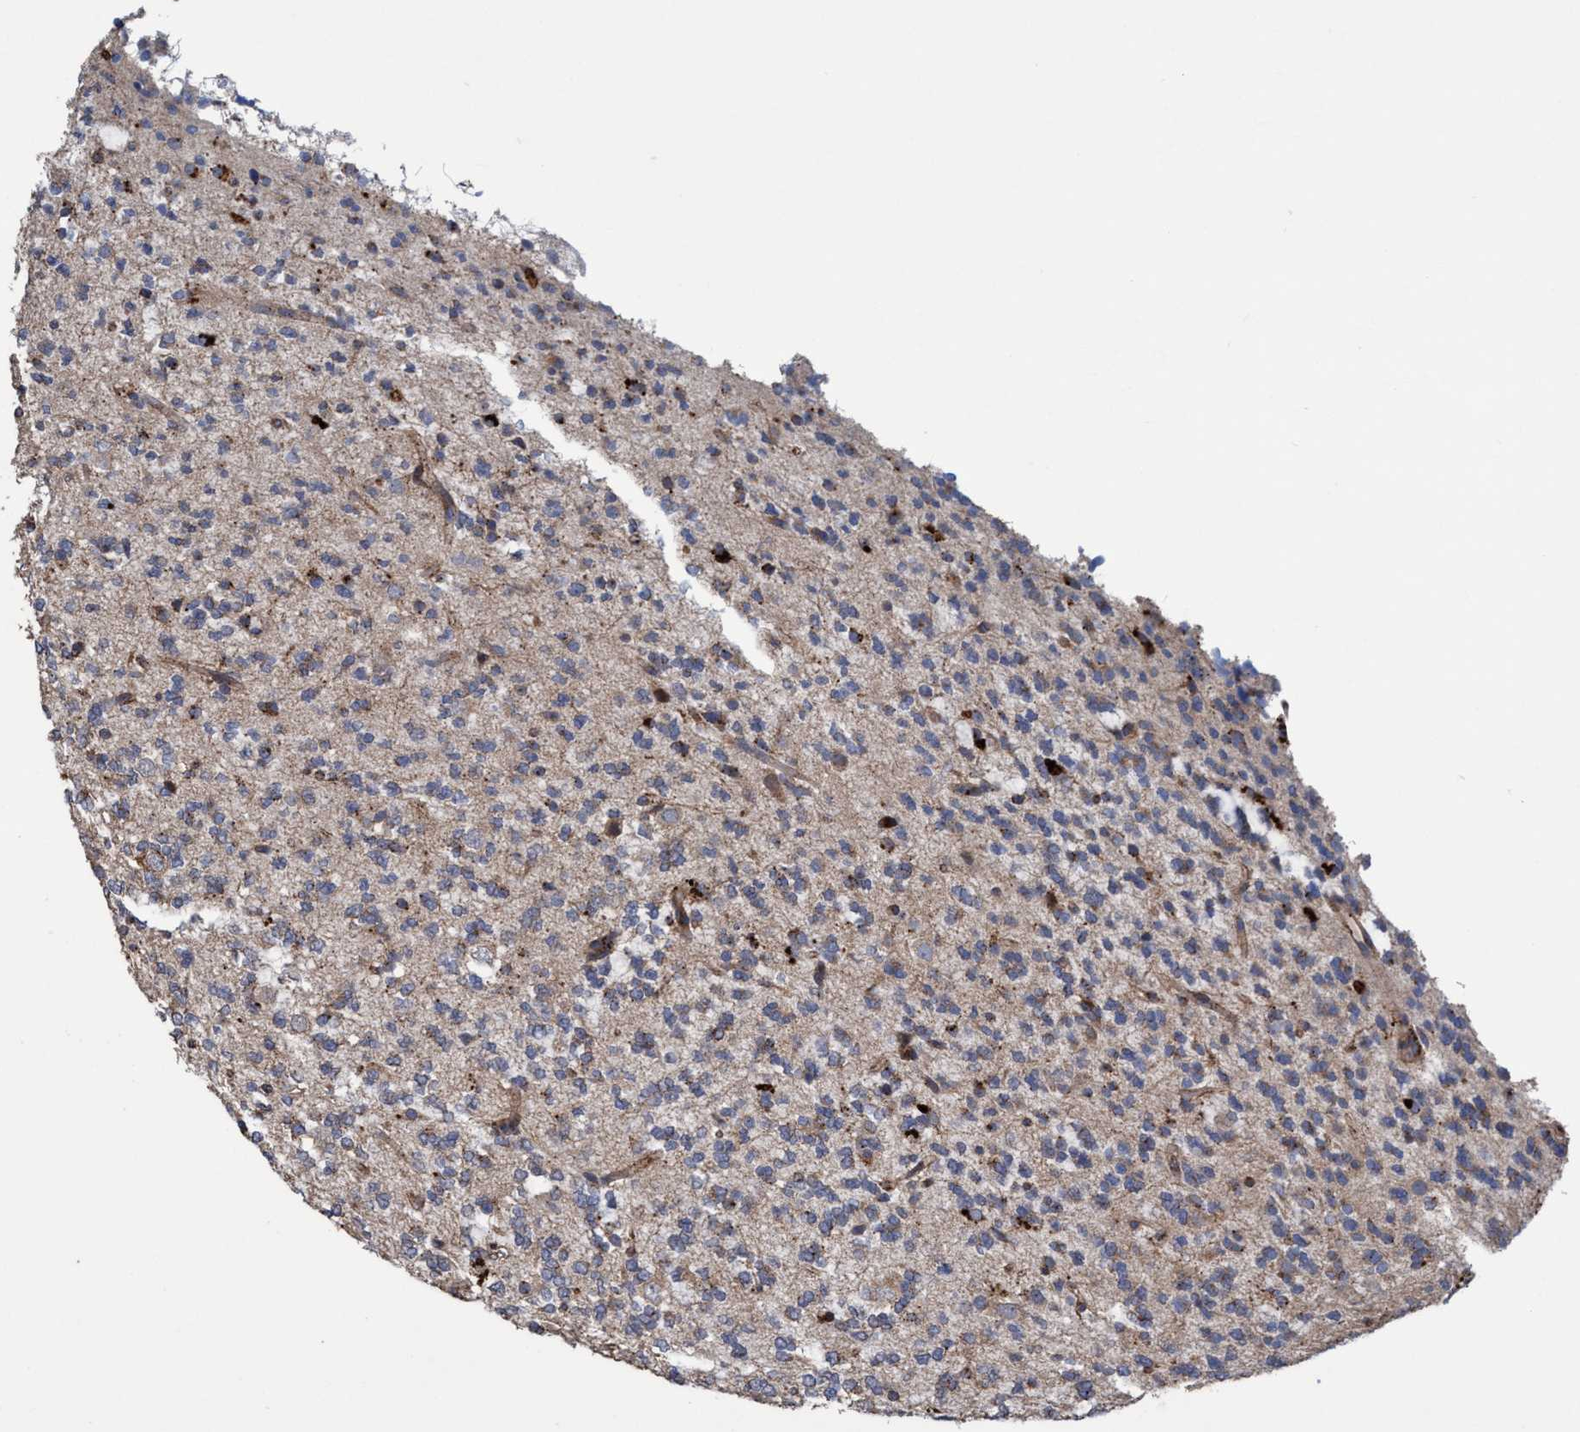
{"staining": {"intensity": "negative", "quantity": "none", "location": "none"}, "tissue": "glioma", "cell_type": "Tumor cells", "image_type": "cancer", "snomed": [{"axis": "morphology", "description": "Glioma, malignant, Low grade"}, {"axis": "topography", "description": "Brain"}], "caption": "Malignant glioma (low-grade) was stained to show a protein in brown. There is no significant positivity in tumor cells.", "gene": "BBS9", "patient": {"sex": "male", "age": 38}}